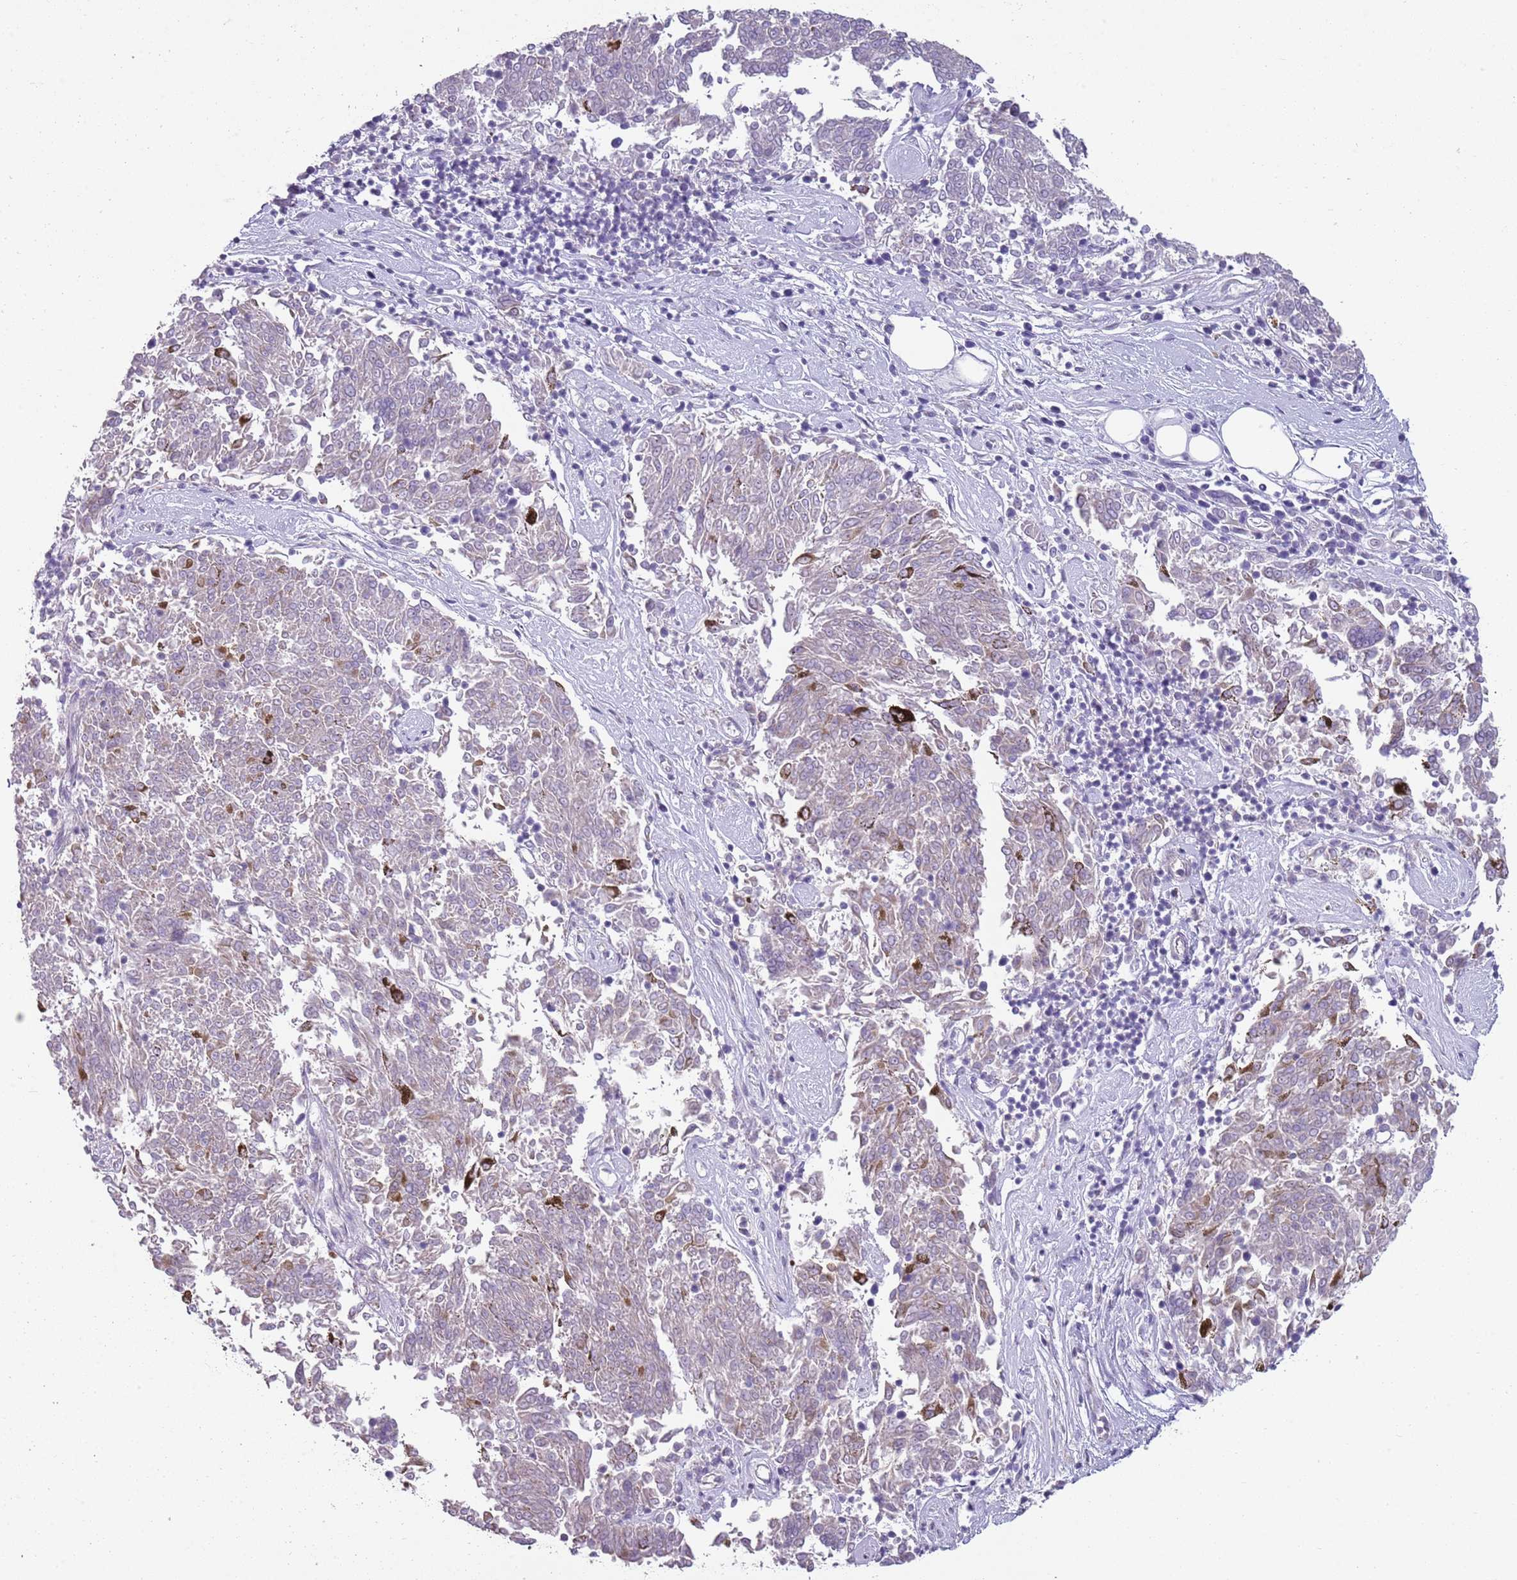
{"staining": {"intensity": "negative", "quantity": "none", "location": "none"}, "tissue": "melanoma", "cell_type": "Tumor cells", "image_type": "cancer", "snomed": [{"axis": "morphology", "description": "Malignant melanoma, NOS"}, {"axis": "topography", "description": "Skin"}], "caption": "The micrograph displays no significant staining in tumor cells of melanoma. (DAB immunohistochemistry (IHC) with hematoxylin counter stain).", "gene": "ZNF583", "patient": {"sex": "female", "age": 72}}